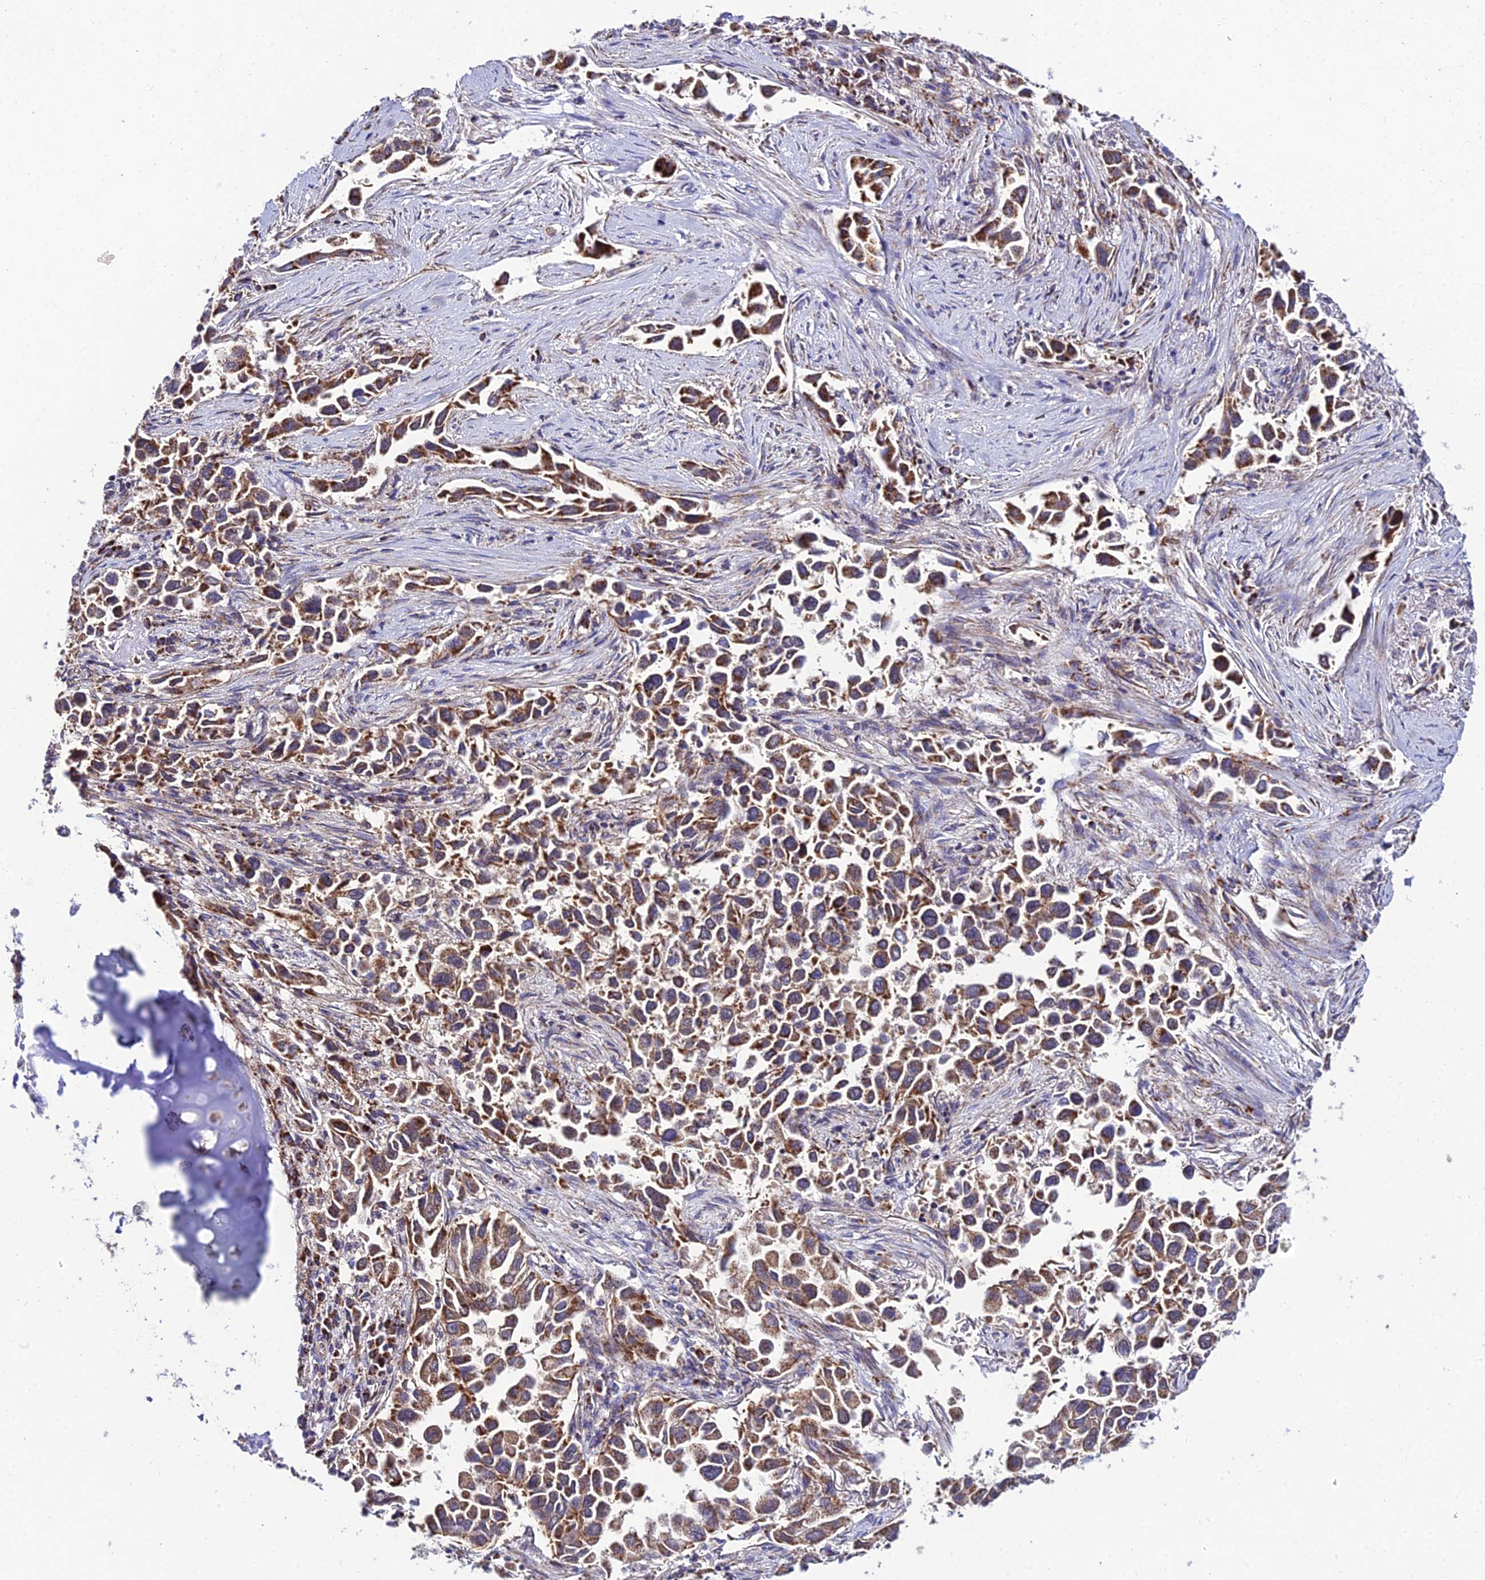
{"staining": {"intensity": "strong", "quantity": ">75%", "location": "cytoplasmic/membranous"}, "tissue": "lung cancer", "cell_type": "Tumor cells", "image_type": "cancer", "snomed": [{"axis": "morphology", "description": "Adenocarcinoma, NOS"}, {"axis": "topography", "description": "Lung"}], "caption": "Protein positivity by immunohistochemistry shows strong cytoplasmic/membranous expression in about >75% of tumor cells in lung cancer (adenocarcinoma).", "gene": "PSMD2", "patient": {"sex": "female", "age": 76}}